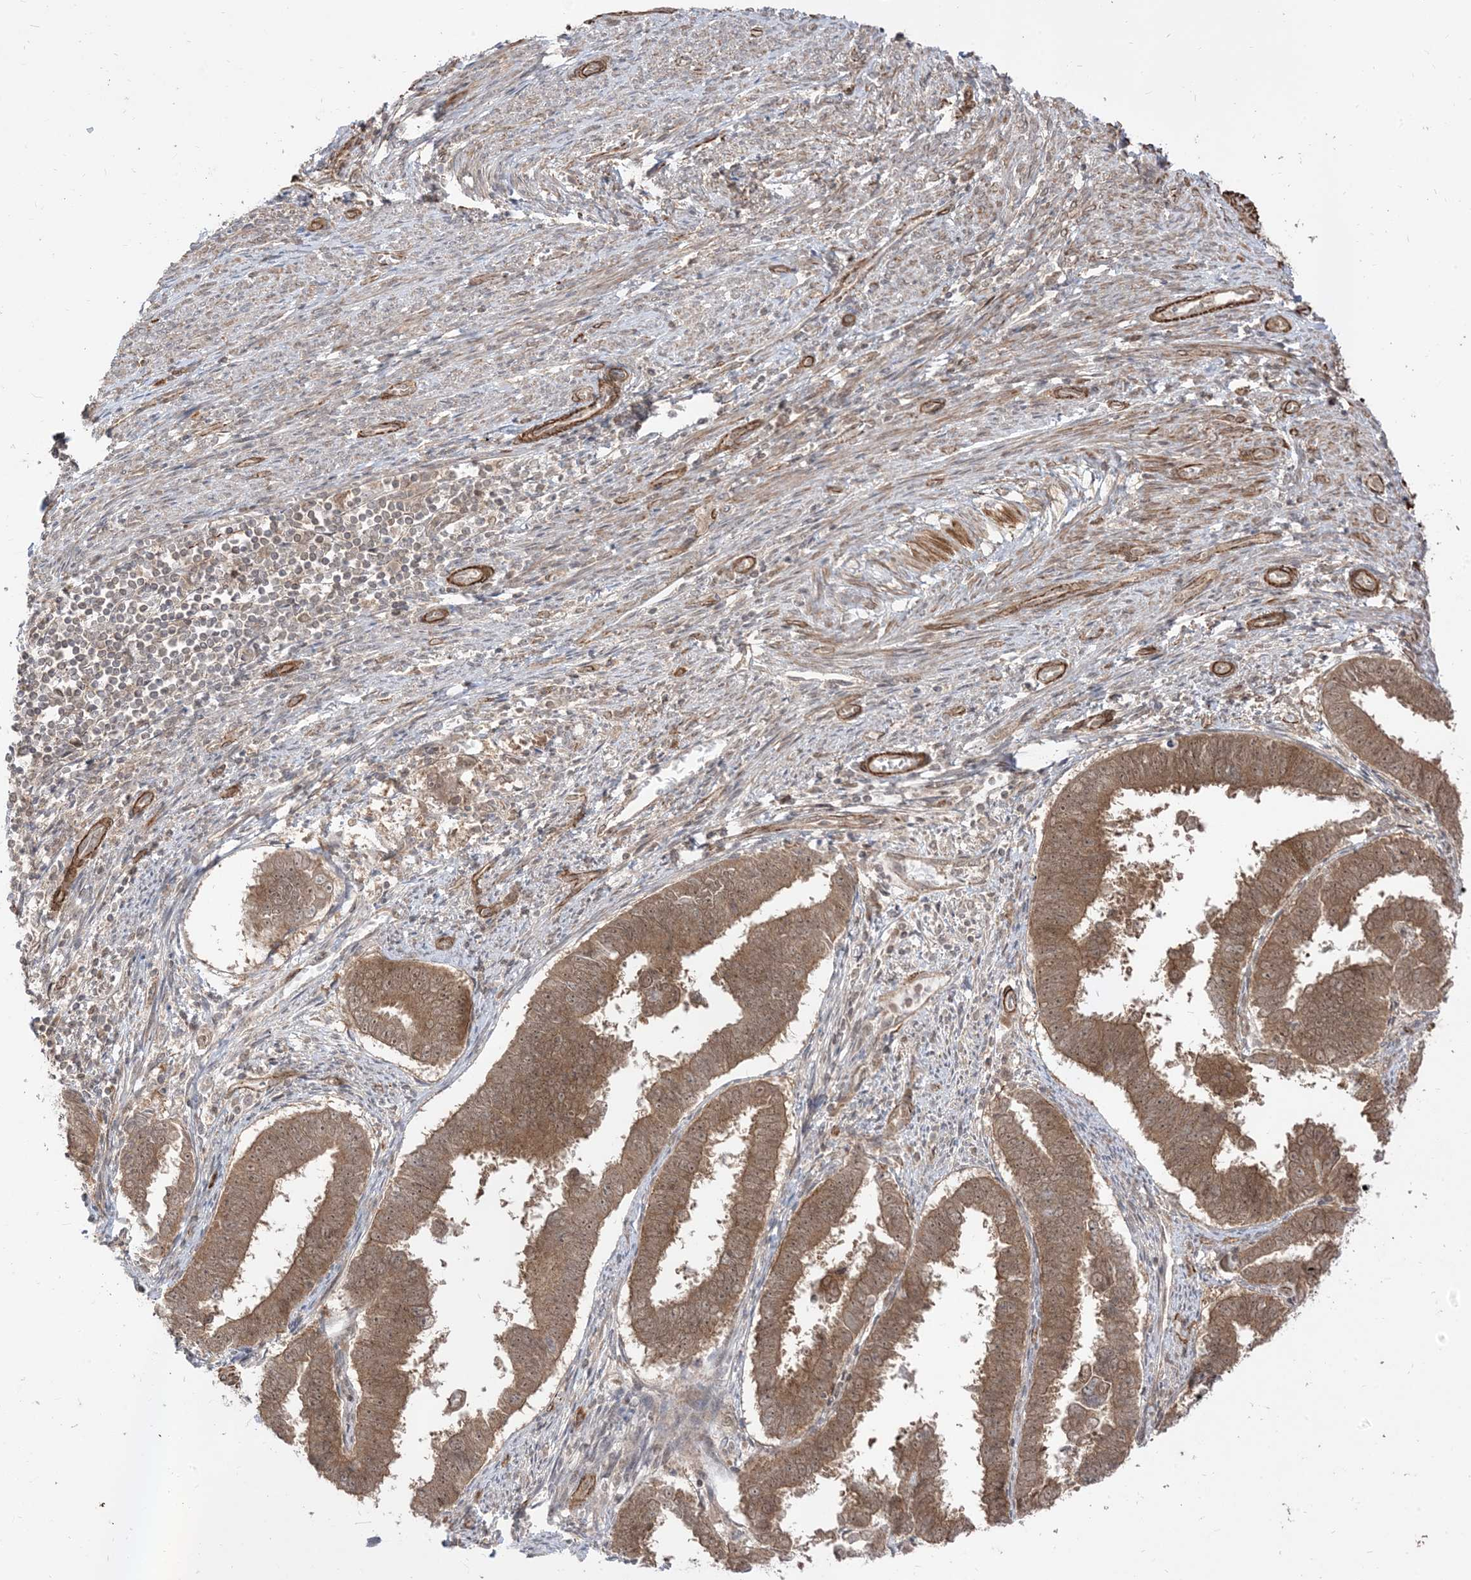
{"staining": {"intensity": "moderate", "quantity": ">75%", "location": "cytoplasmic/membranous"}, "tissue": "endometrial cancer", "cell_type": "Tumor cells", "image_type": "cancer", "snomed": [{"axis": "morphology", "description": "Adenocarcinoma, NOS"}, {"axis": "topography", "description": "Endometrium"}], "caption": "The photomicrograph displays staining of endometrial adenocarcinoma, revealing moderate cytoplasmic/membranous protein expression (brown color) within tumor cells.", "gene": "TBCC", "patient": {"sex": "female", "age": 75}}